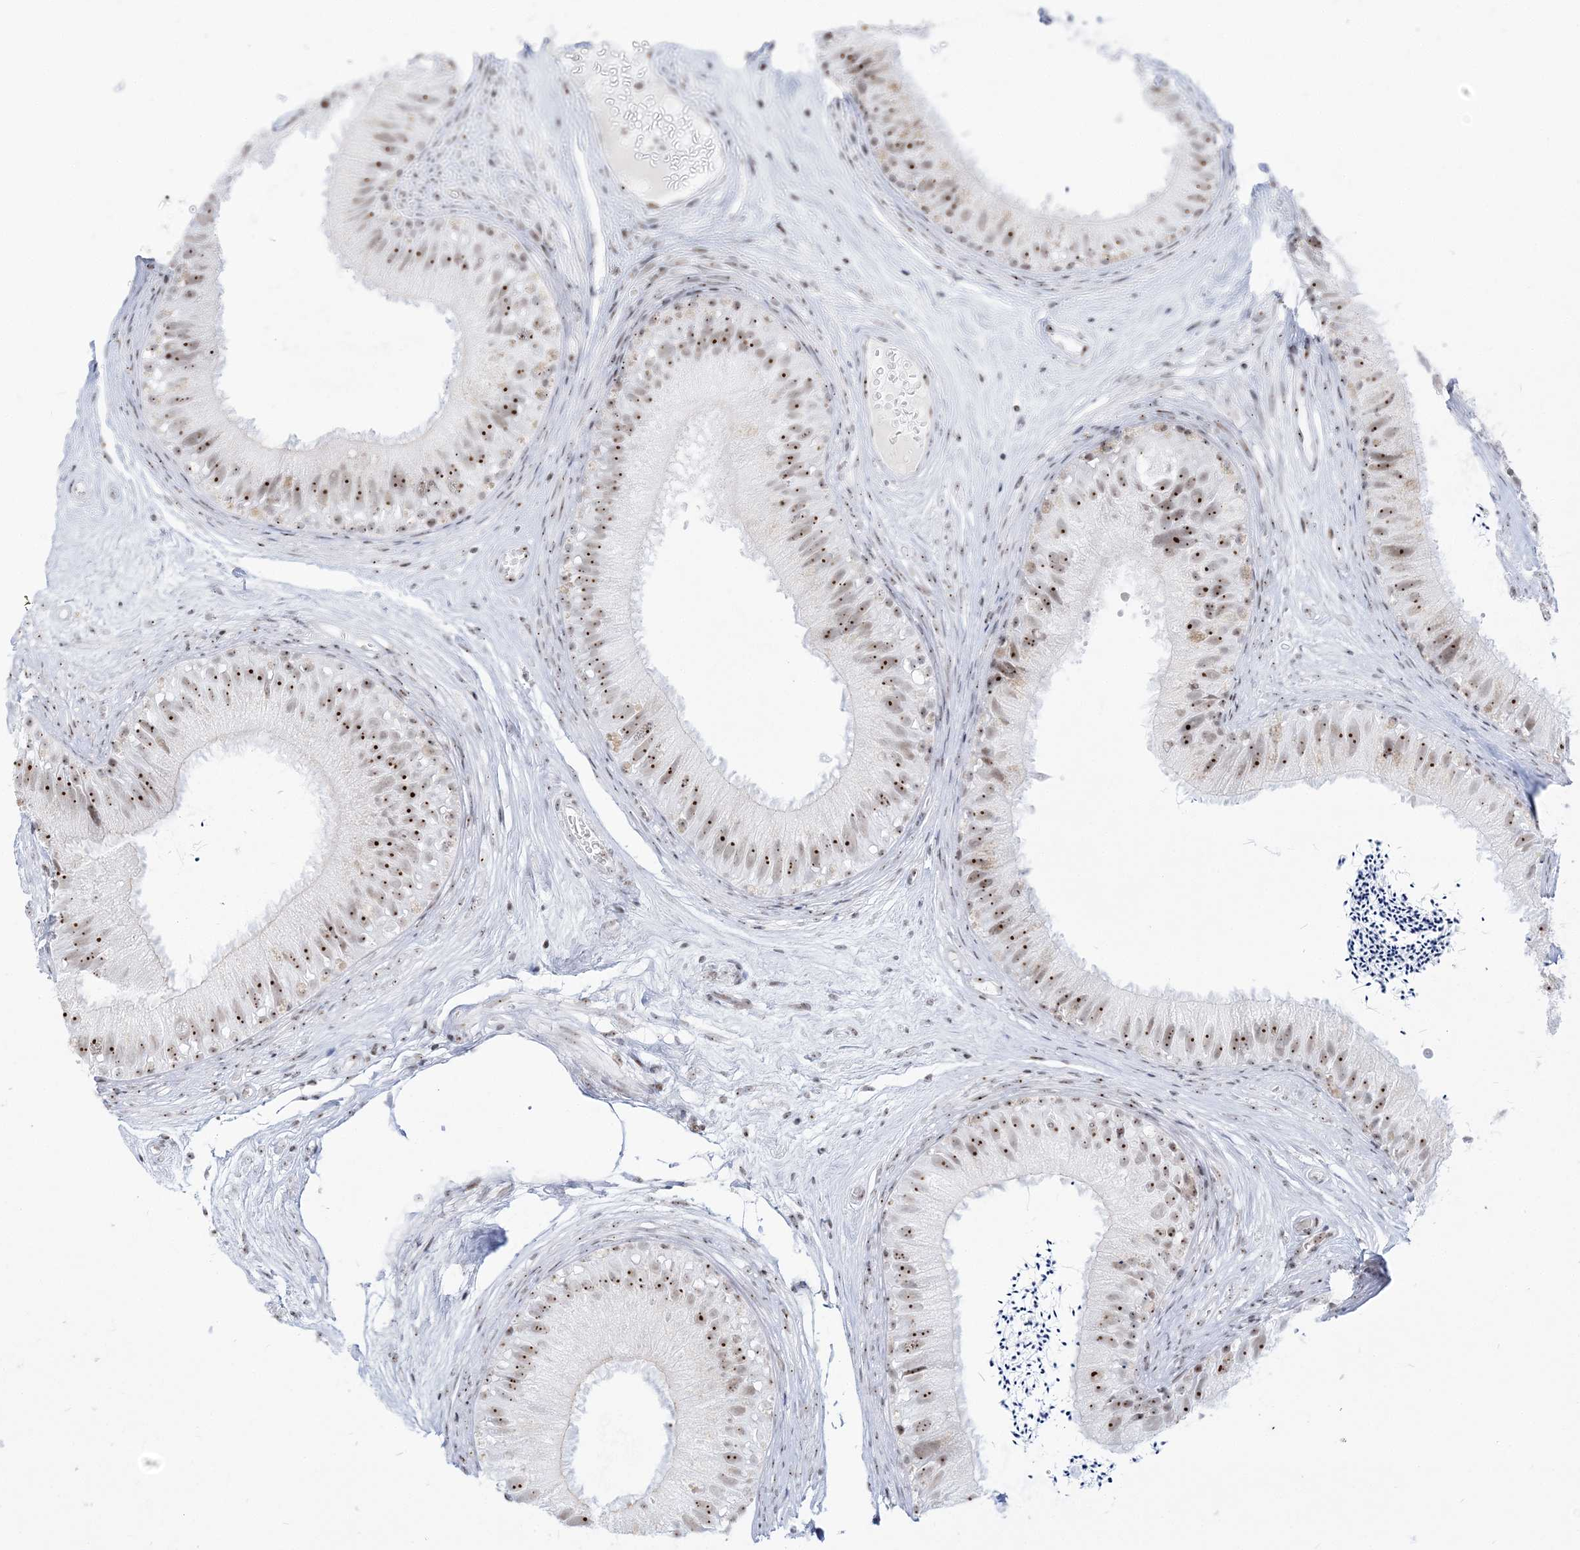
{"staining": {"intensity": "strong", "quantity": "25%-75%", "location": "nuclear"}, "tissue": "epididymis", "cell_type": "Glandular cells", "image_type": "normal", "snomed": [{"axis": "morphology", "description": "Normal tissue, NOS"}, {"axis": "topography", "description": "Epididymis"}], "caption": "Immunohistochemistry of normal human epididymis demonstrates high levels of strong nuclear staining in about 25%-75% of glandular cells. The staining is performed using DAB (3,3'-diaminobenzidine) brown chromogen to label protein expression. The nuclei are counter-stained blue using hematoxylin.", "gene": "DDX21", "patient": {"sex": "male", "age": 77}}